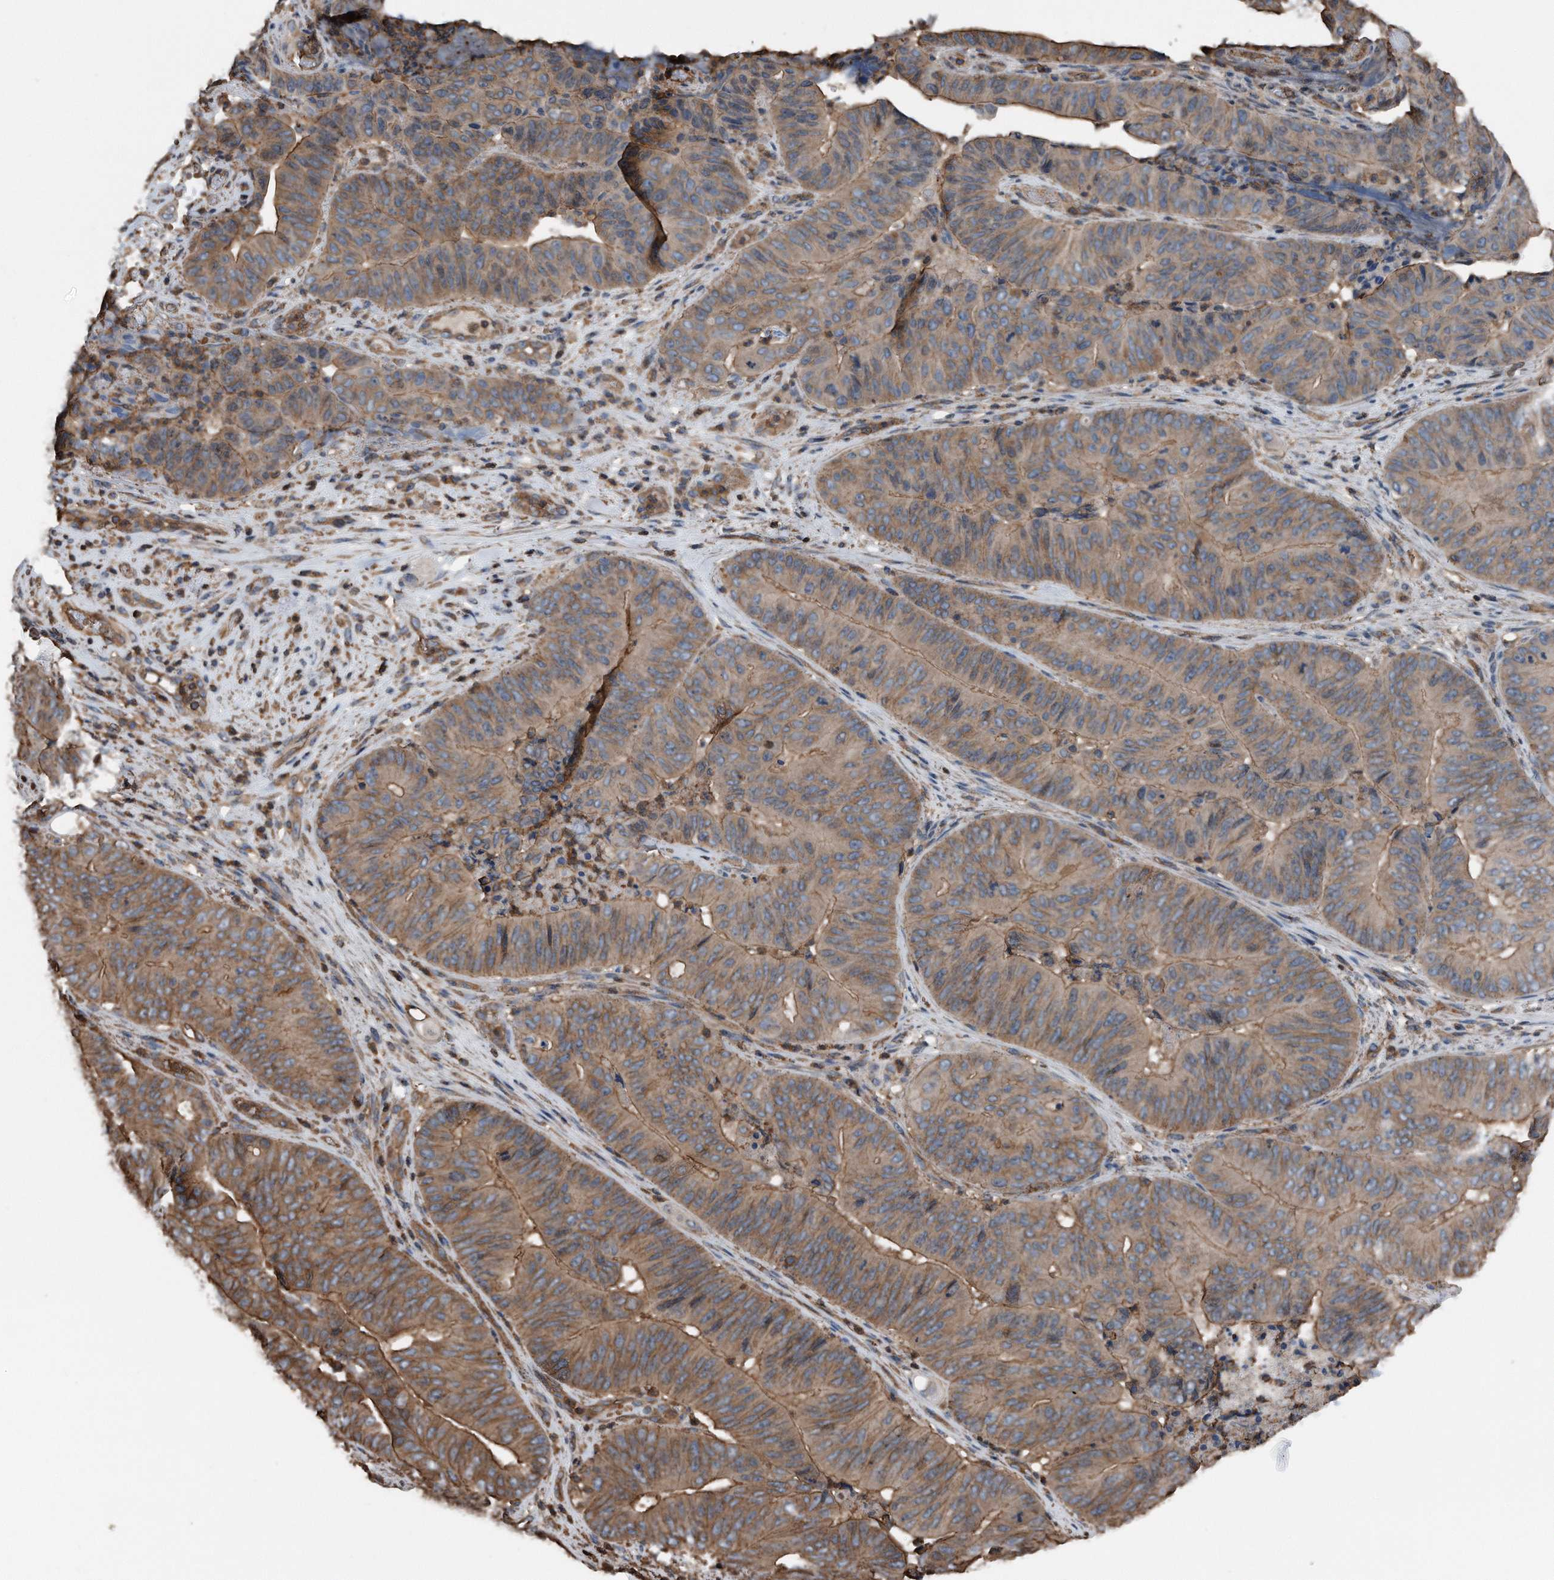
{"staining": {"intensity": "moderate", "quantity": ">75%", "location": "cytoplasmic/membranous"}, "tissue": "pancreatic cancer", "cell_type": "Tumor cells", "image_type": "cancer", "snomed": [{"axis": "morphology", "description": "Adenocarcinoma, NOS"}, {"axis": "topography", "description": "Pancreas"}], "caption": "Protein expression by IHC shows moderate cytoplasmic/membranous expression in approximately >75% of tumor cells in adenocarcinoma (pancreatic).", "gene": "RSPO3", "patient": {"sex": "female", "age": 77}}